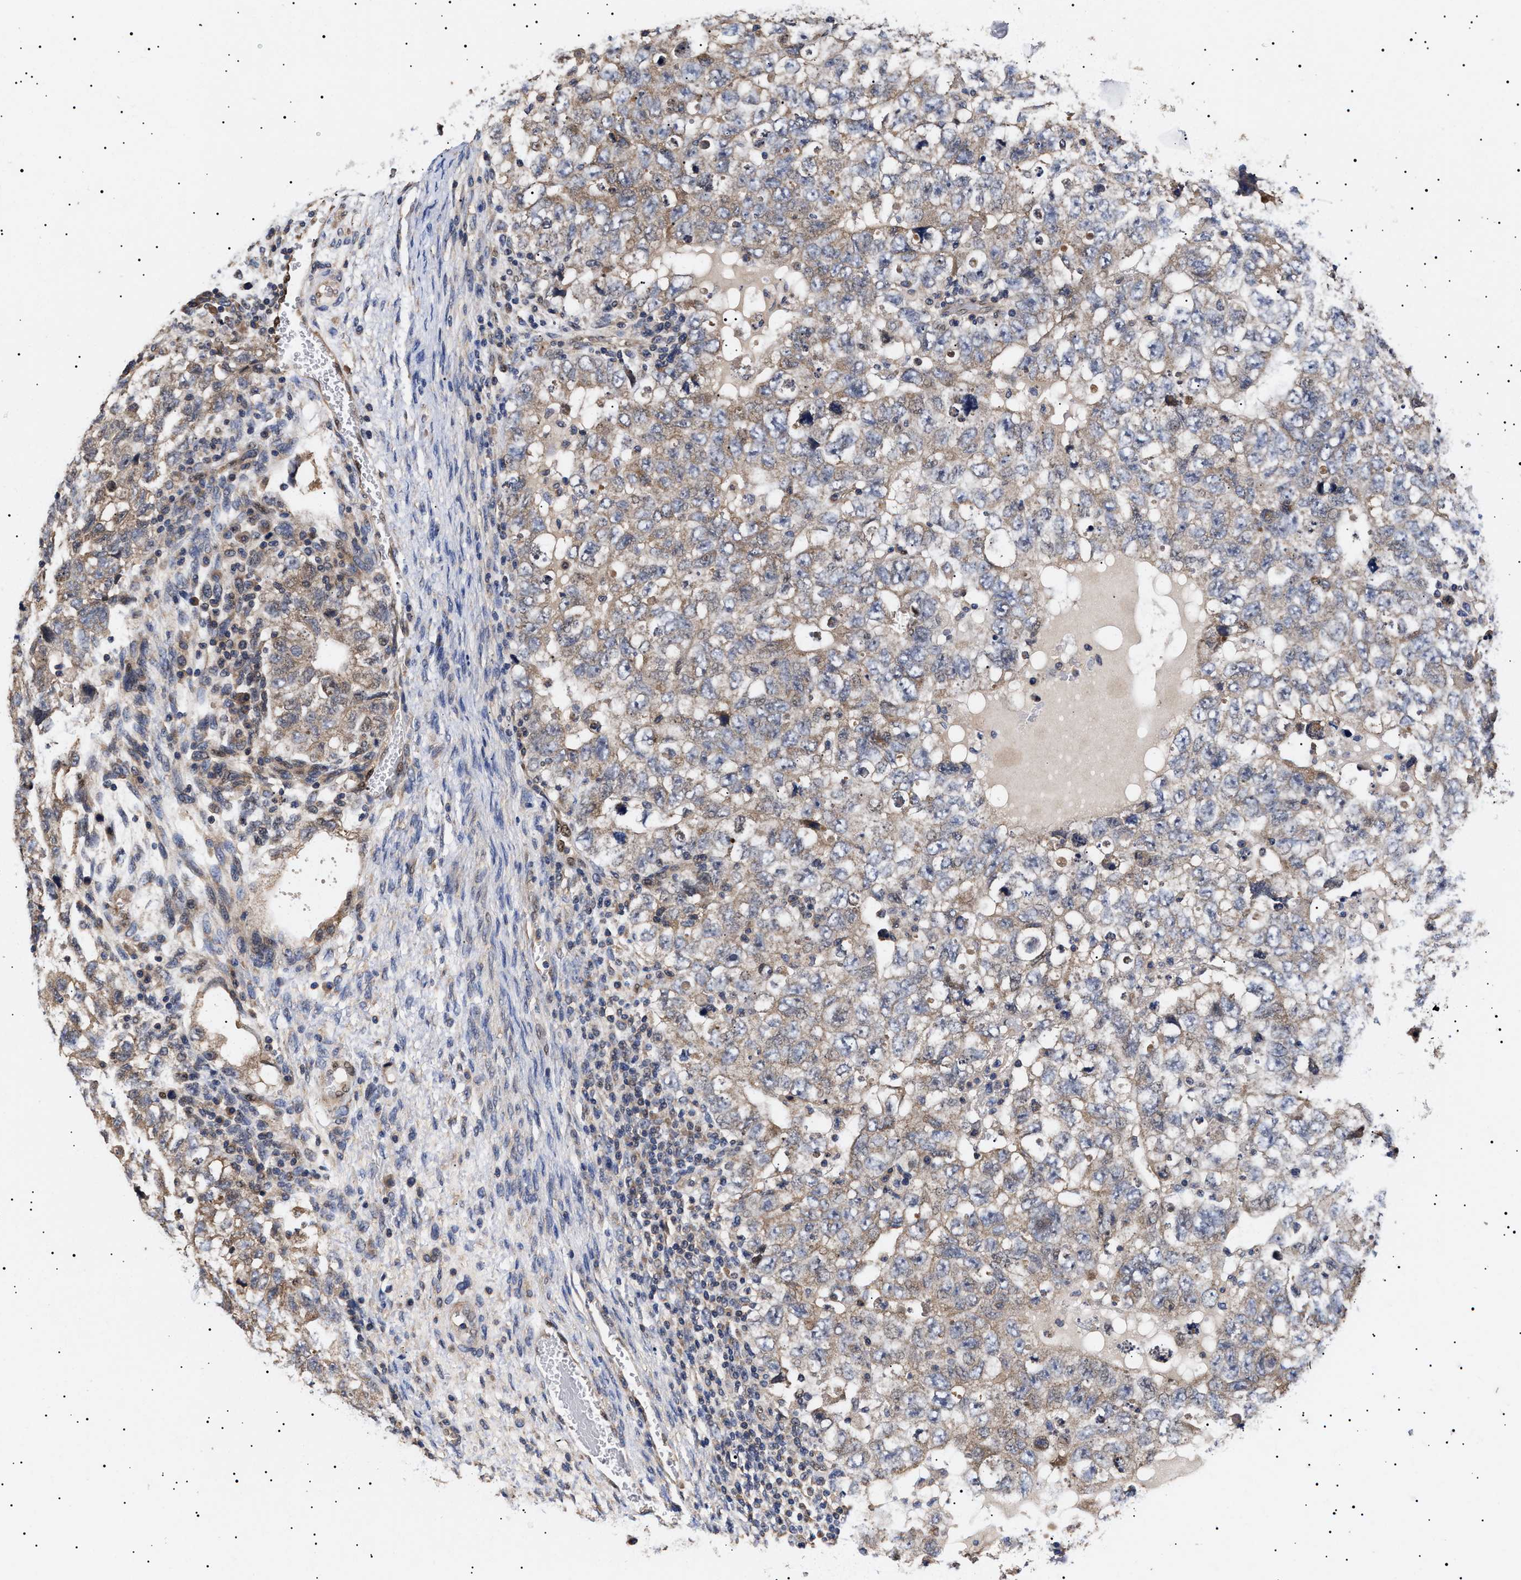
{"staining": {"intensity": "weak", "quantity": ">75%", "location": "cytoplasmic/membranous"}, "tissue": "testis cancer", "cell_type": "Tumor cells", "image_type": "cancer", "snomed": [{"axis": "morphology", "description": "Carcinoma, Embryonal, NOS"}, {"axis": "topography", "description": "Testis"}], "caption": "Testis cancer (embryonal carcinoma) stained with DAB (3,3'-diaminobenzidine) IHC shows low levels of weak cytoplasmic/membranous positivity in approximately >75% of tumor cells.", "gene": "KRBA1", "patient": {"sex": "male", "age": 36}}